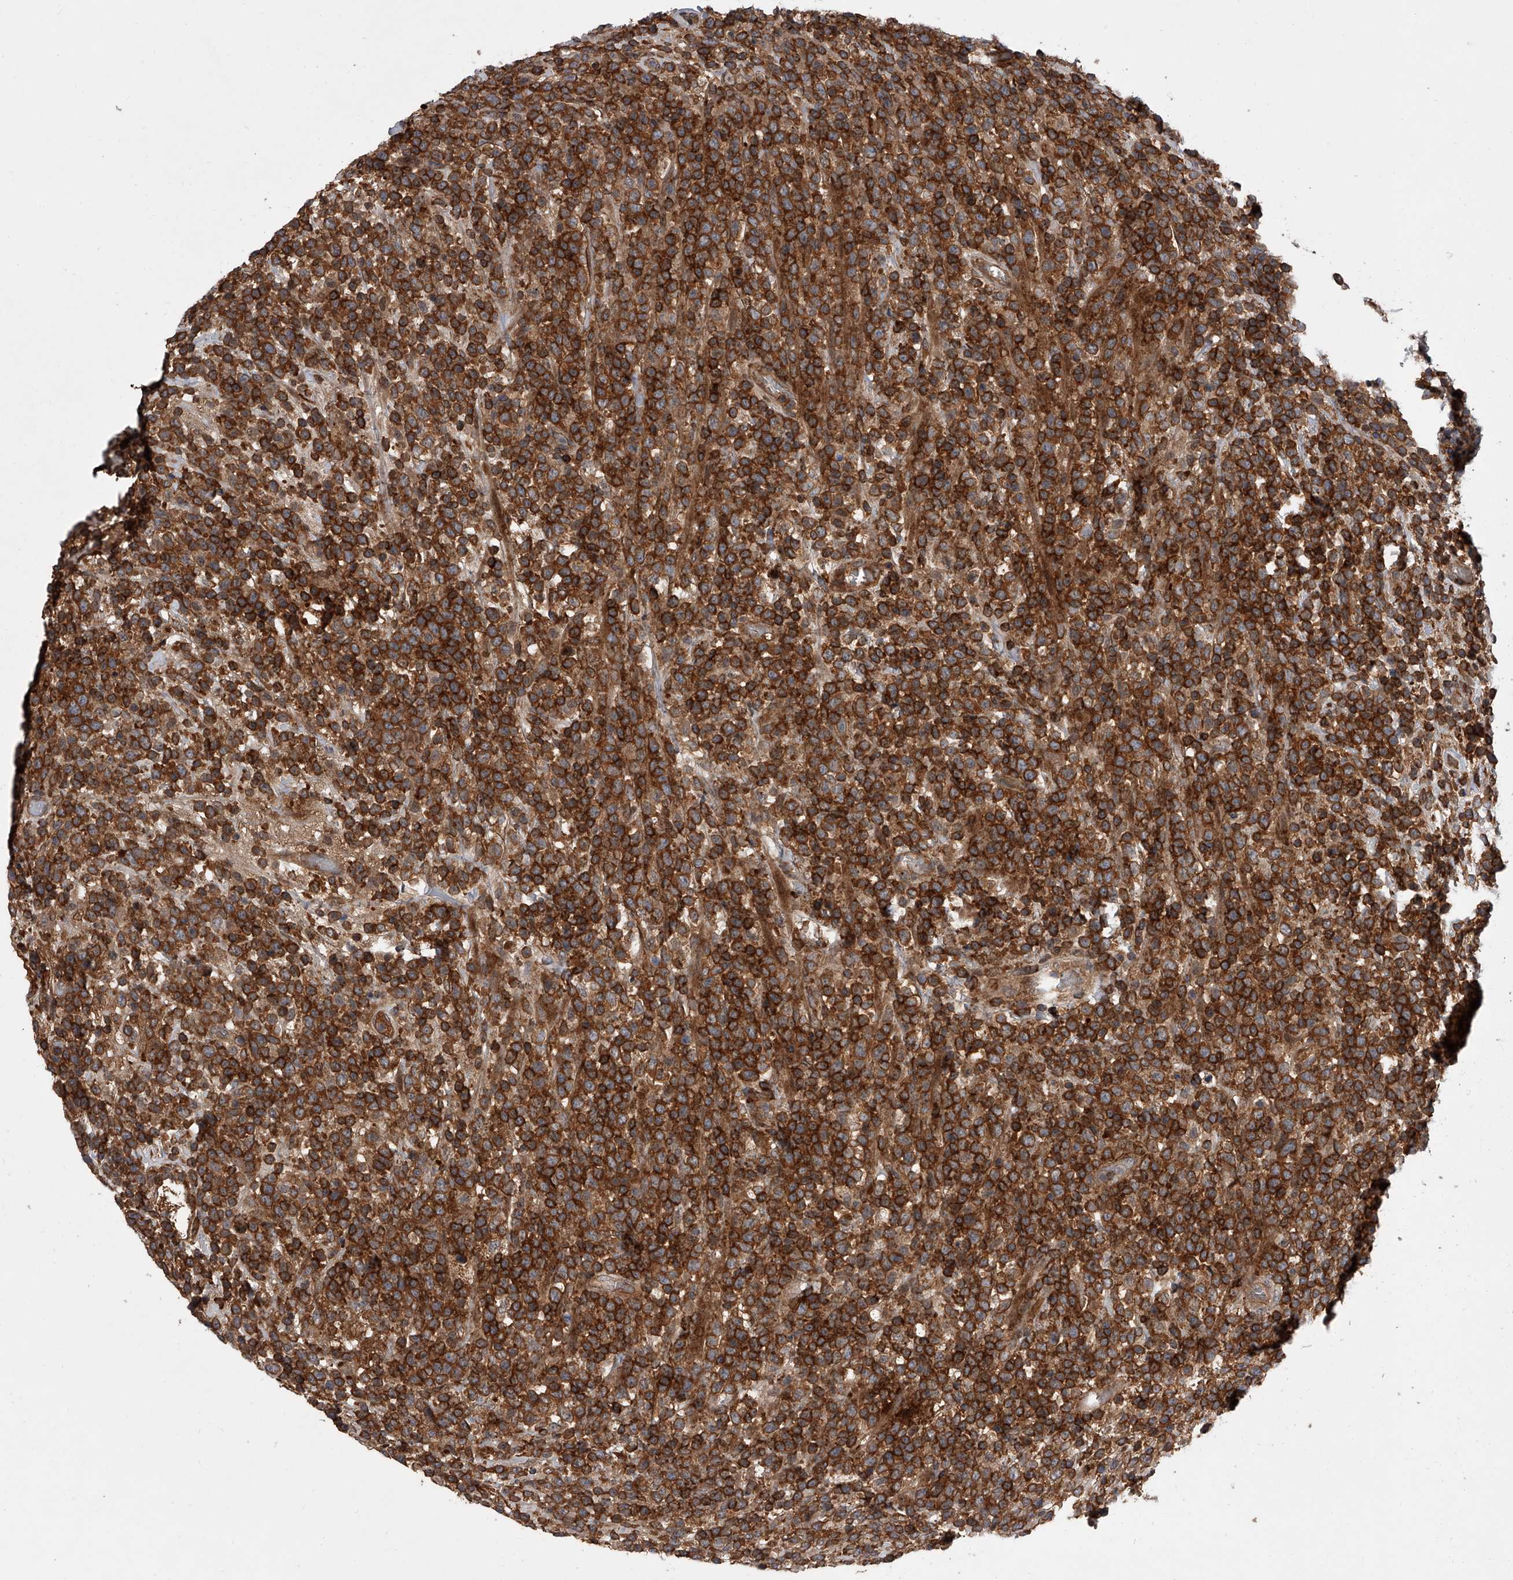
{"staining": {"intensity": "strong", "quantity": ">75%", "location": "cytoplasmic/membranous"}, "tissue": "lymphoma", "cell_type": "Tumor cells", "image_type": "cancer", "snomed": [{"axis": "morphology", "description": "Malignant lymphoma, non-Hodgkin's type, High grade"}, {"axis": "topography", "description": "Colon"}], "caption": "Human lymphoma stained for a protein (brown) demonstrates strong cytoplasmic/membranous positive expression in about >75% of tumor cells.", "gene": "USP47", "patient": {"sex": "female", "age": 53}}